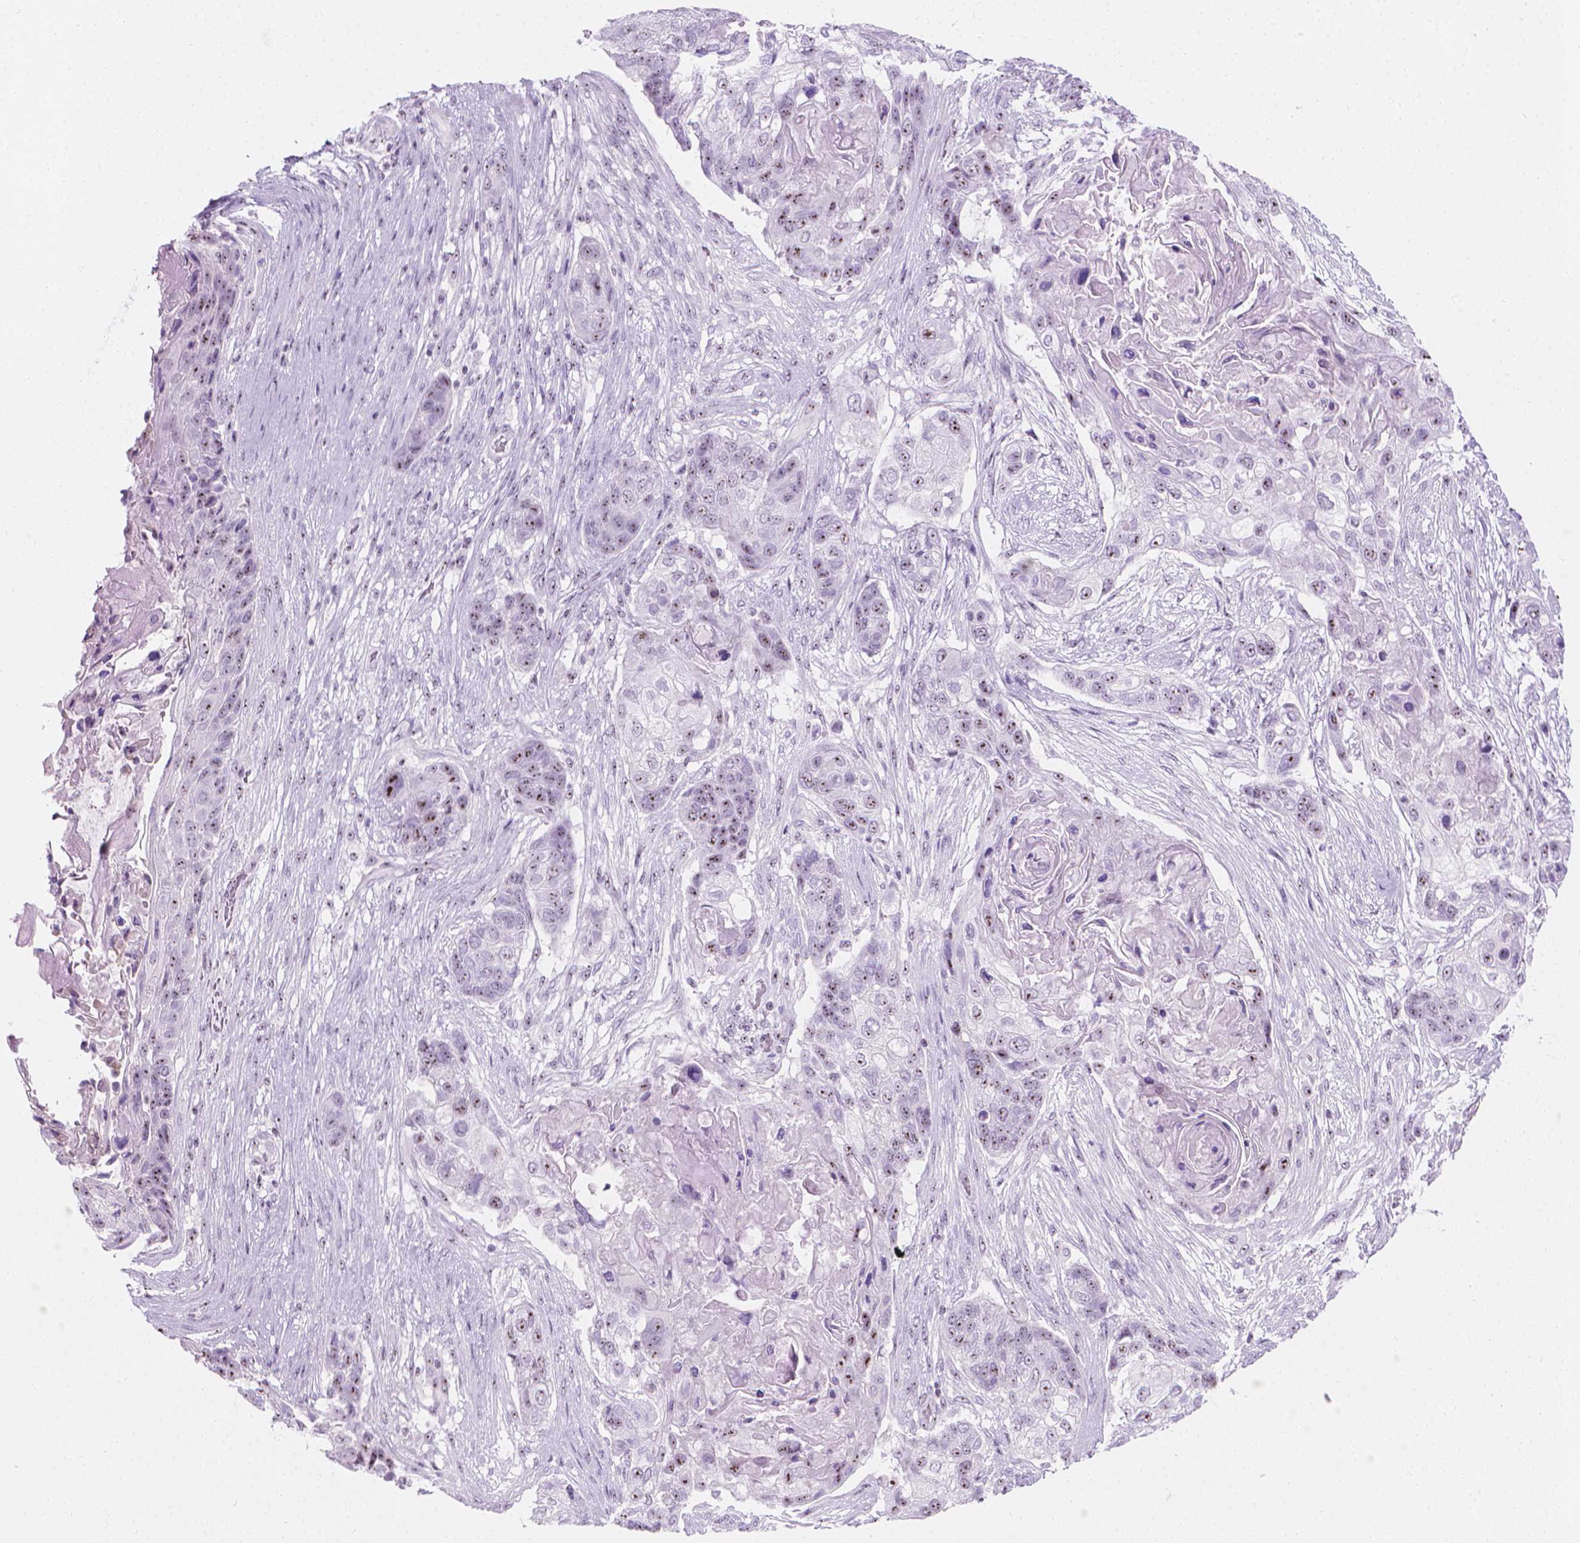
{"staining": {"intensity": "moderate", "quantity": "<25%", "location": "nuclear"}, "tissue": "lung cancer", "cell_type": "Tumor cells", "image_type": "cancer", "snomed": [{"axis": "morphology", "description": "Squamous cell carcinoma, NOS"}, {"axis": "topography", "description": "Lung"}], "caption": "A micrograph of lung cancer stained for a protein shows moderate nuclear brown staining in tumor cells.", "gene": "NOL7", "patient": {"sex": "male", "age": 69}}